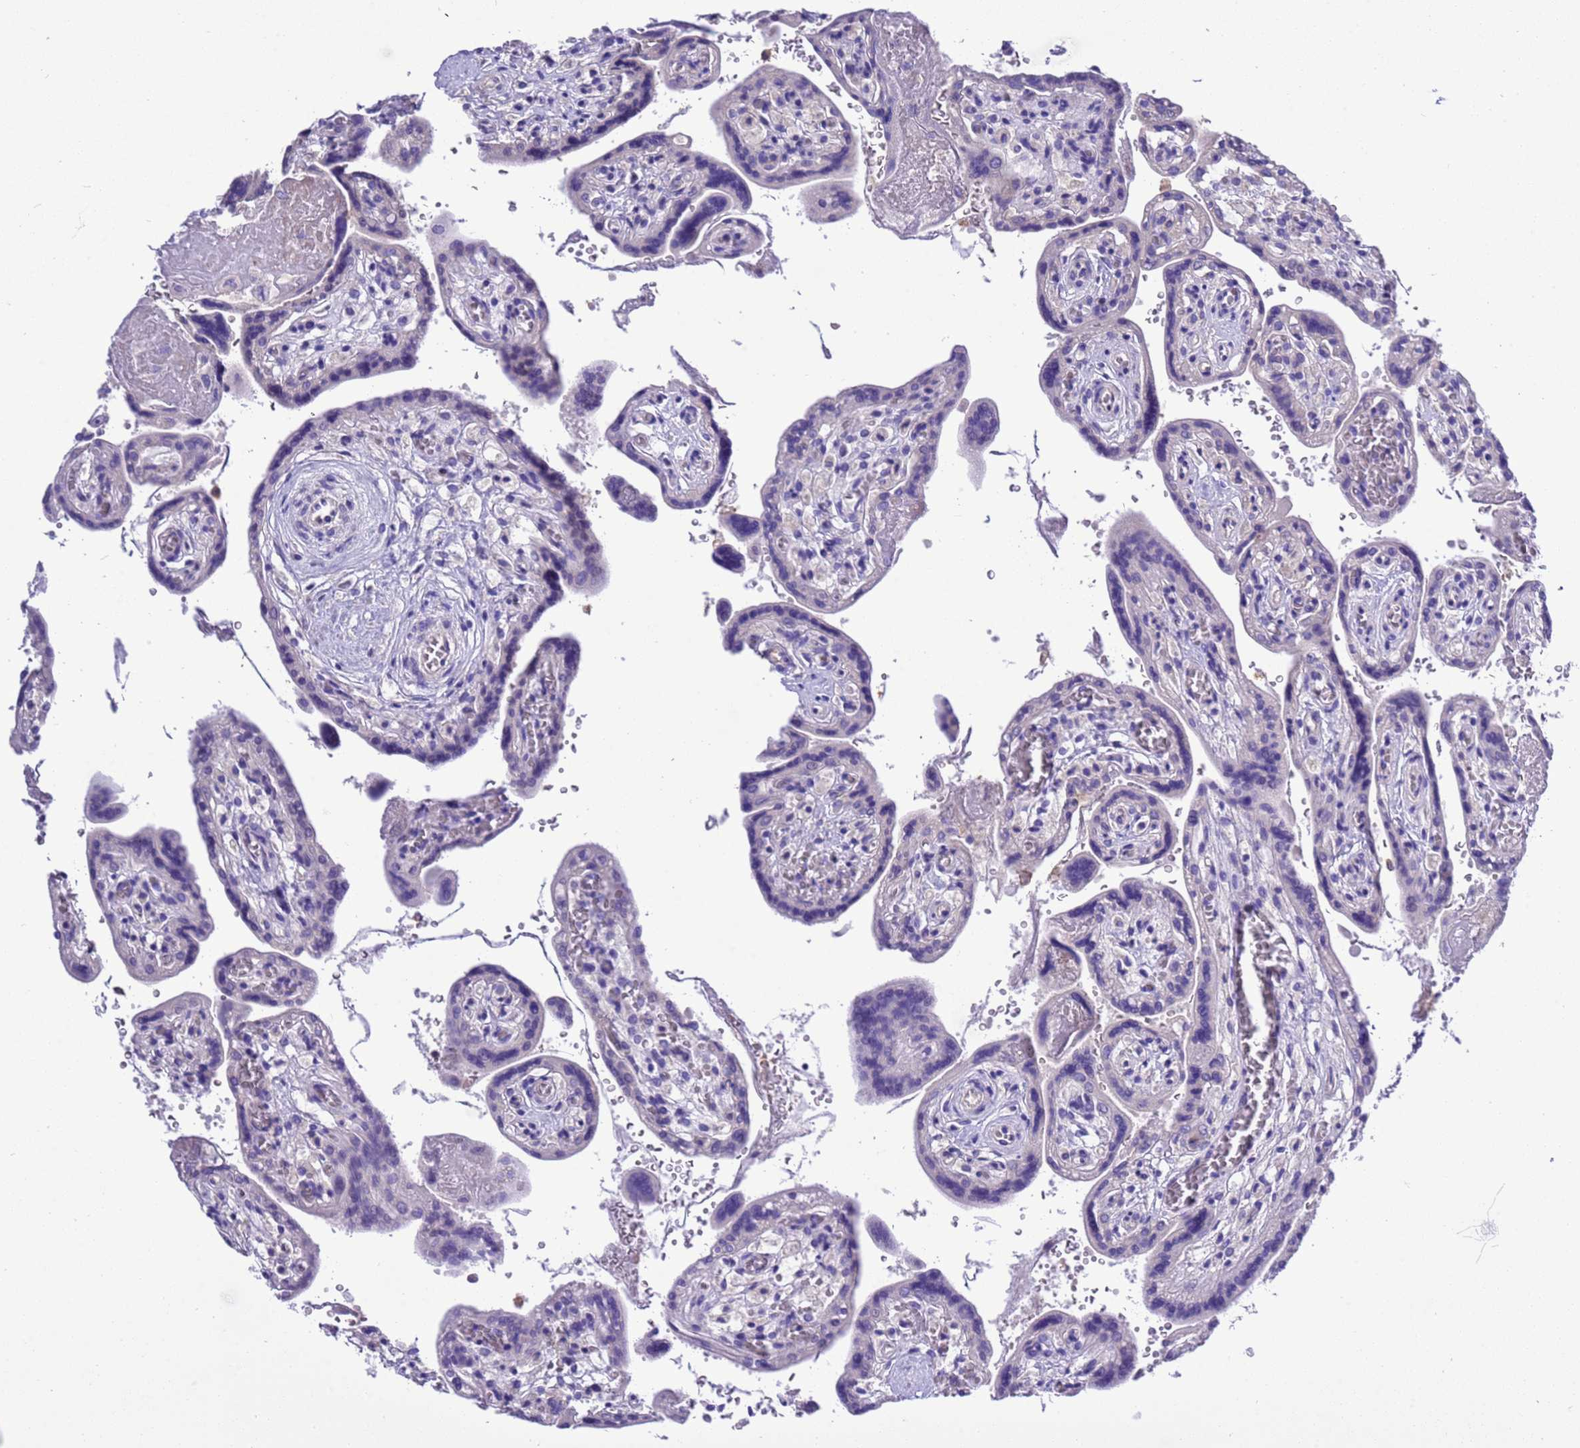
{"staining": {"intensity": "moderate", "quantity": "<25%", "location": "cytoplasmic/membranous"}, "tissue": "placenta", "cell_type": "Trophoblastic cells", "image_type": "normal", "snomed": [{"axis": "morphology", "description": "Normal tissue, NOS"}, {"axis": "topography", "description": "Placenta"}], "caption": "Immunohistochemical staining of benign placenta displays <25% levels of moderate cytoplasmic/membranous protein positivity in approximately <25% of trophoblastic cells.", "gene": "KICS2", "patient": {"sex": "female", "age": 37}}